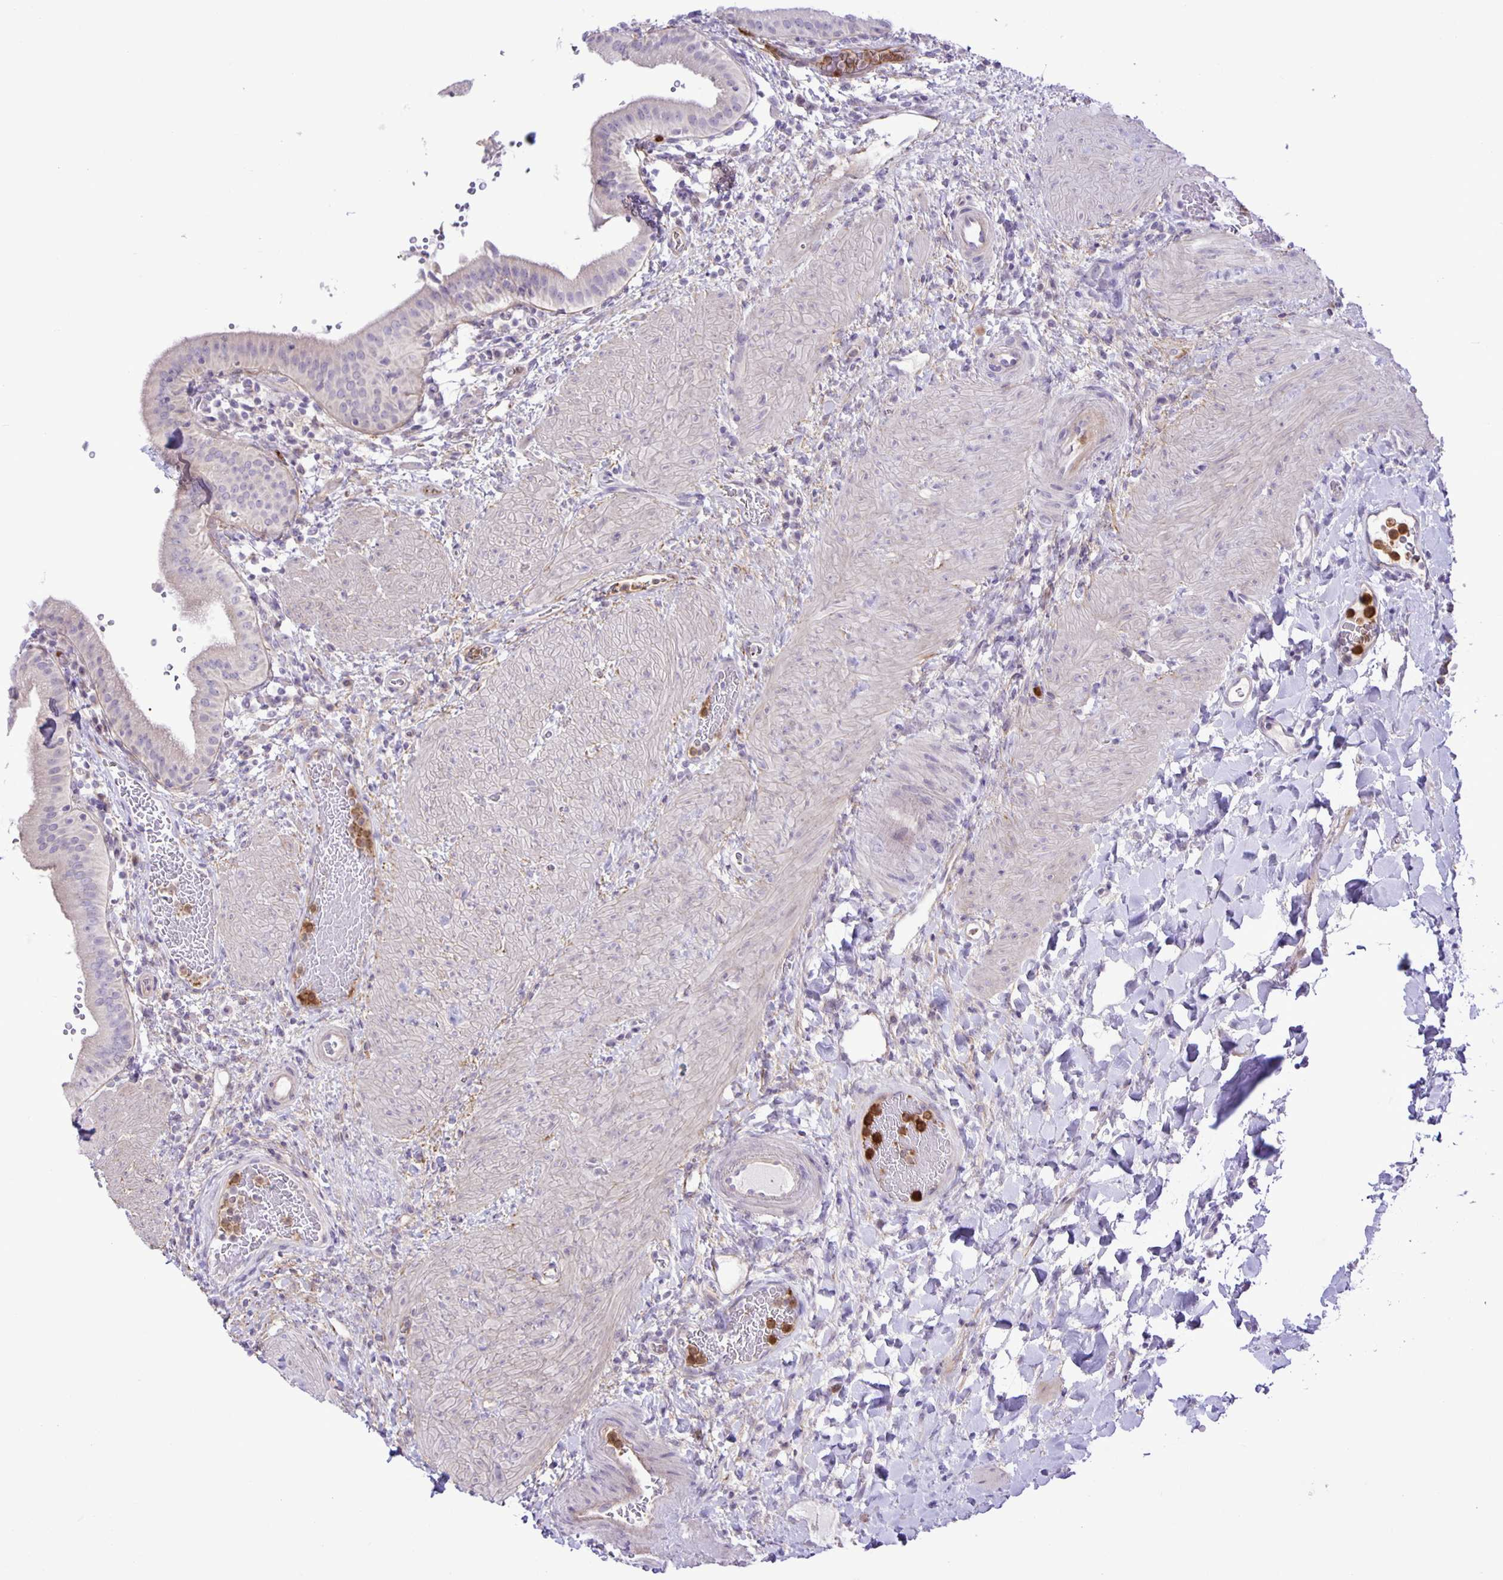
{"staining": {"intensity": "negative", "quantity": "none", "location": "none"}, "tissue": "gallbladder", "cell_type": "Glandular cells", "image_type": "normal", "snomed": [{"axis": "morphology", "description": "Normal tissue, NOS"}, {"axis": "topography", "description": "Gallbladder"}], "caption": "High magnification brightfield microscopy of unremarkable gallbladder stained with DAB (brown) and counterstained with hematoxylin (blue): glandular cells show no significant positivity. (Brightfield microscopy of DAB IHC at high magnification).", "gene": "ADCK1", "patient": {"sex": "male", "age": 26}}